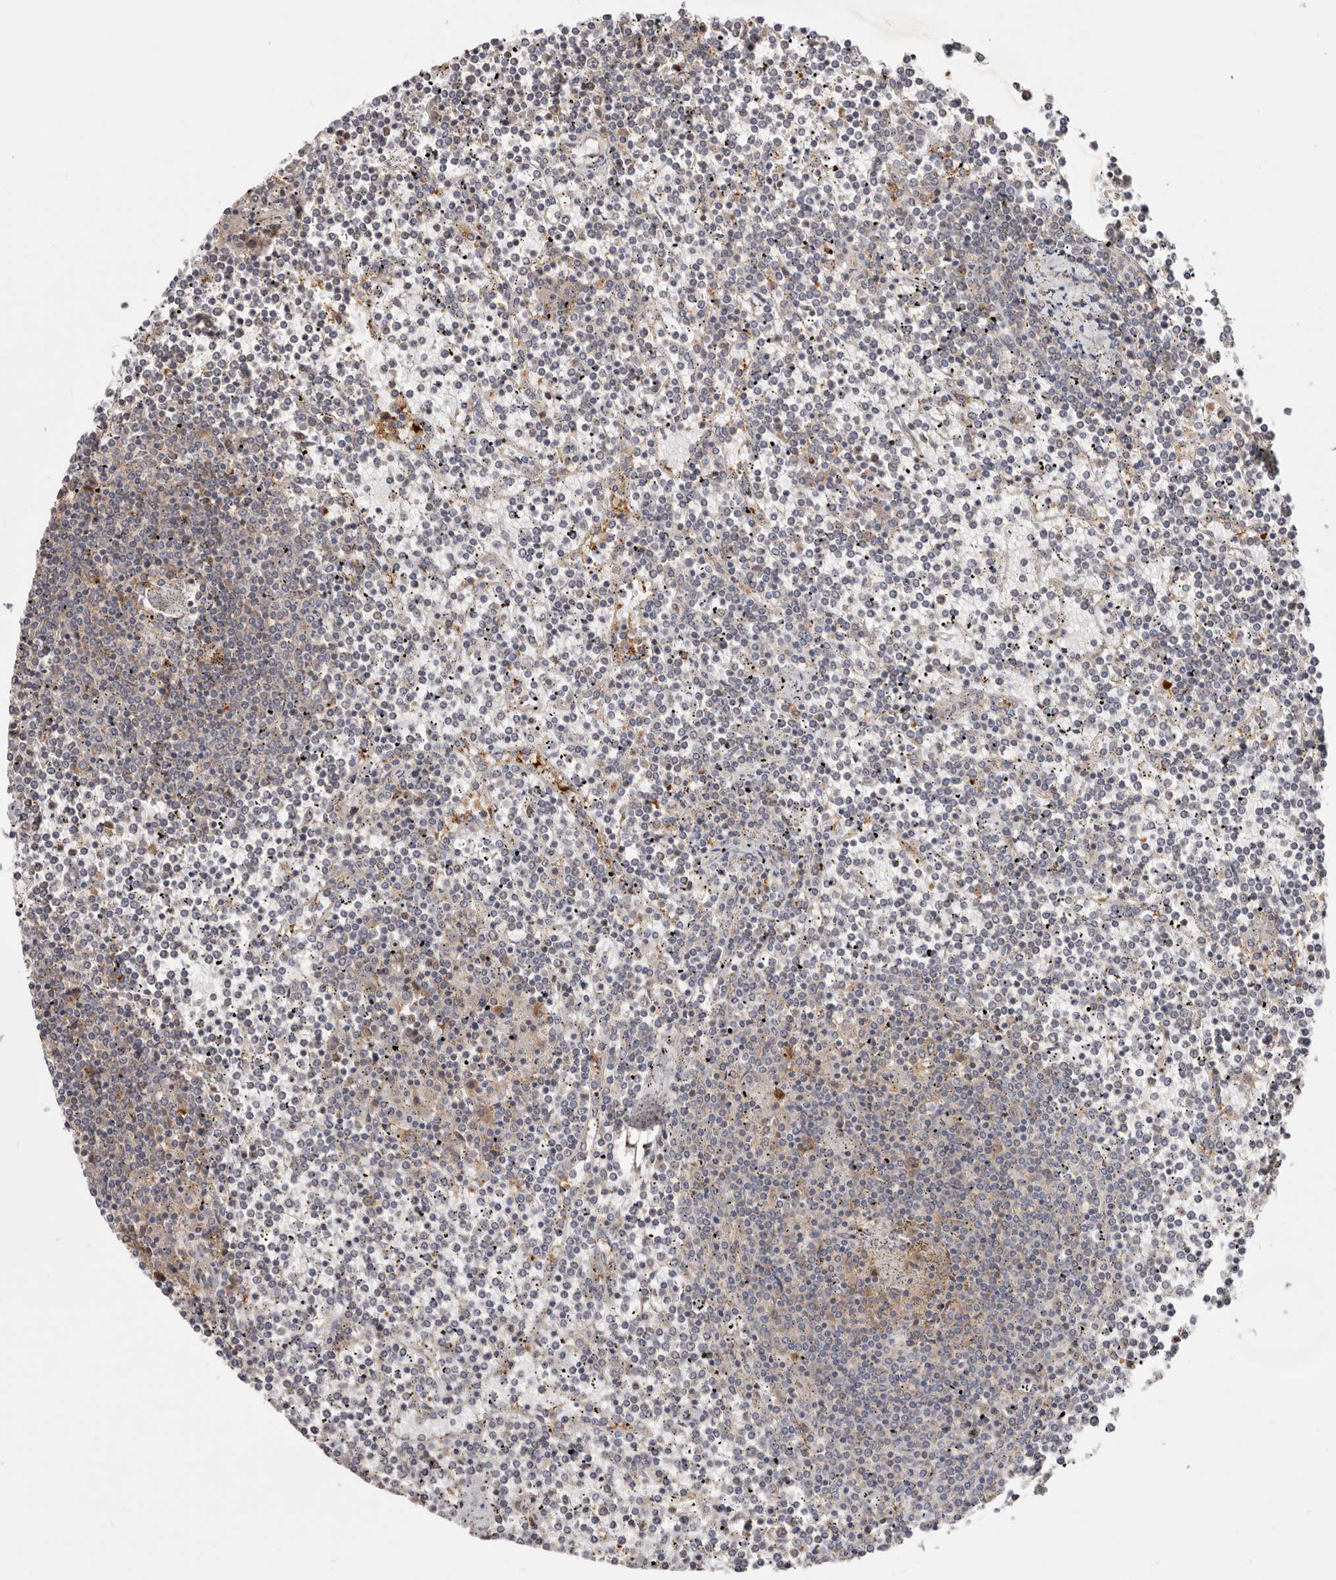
{"staining": {"intensity": "weak", "quantity": "25%-75%", "location": "cytoplasmic/membranous"}, "tissue": "lymphoma", "cell_type": "Tumor cells", "image_type": "cancer", "snomed": [{"axis": "morphology", "description": "Malignant lymphoma, non-Hodgkin's type, Low grade"}, {"axis": "topography", "description": "Spleen"}], "caption": "Immunohistochemistry (IHC) (DAB) staining of human low-grade malignant lymphoma, non-Hodgkin's type displays weak cytoplasmic/membranous protein positivity in about 25%-75% of tumor cells. Immunohistochemistry (IHC) stains the protein of interest in brown and the nuclei are stained blue.", "gene": "EPRS1", "patient": {"sex": "female", "age": 19}}